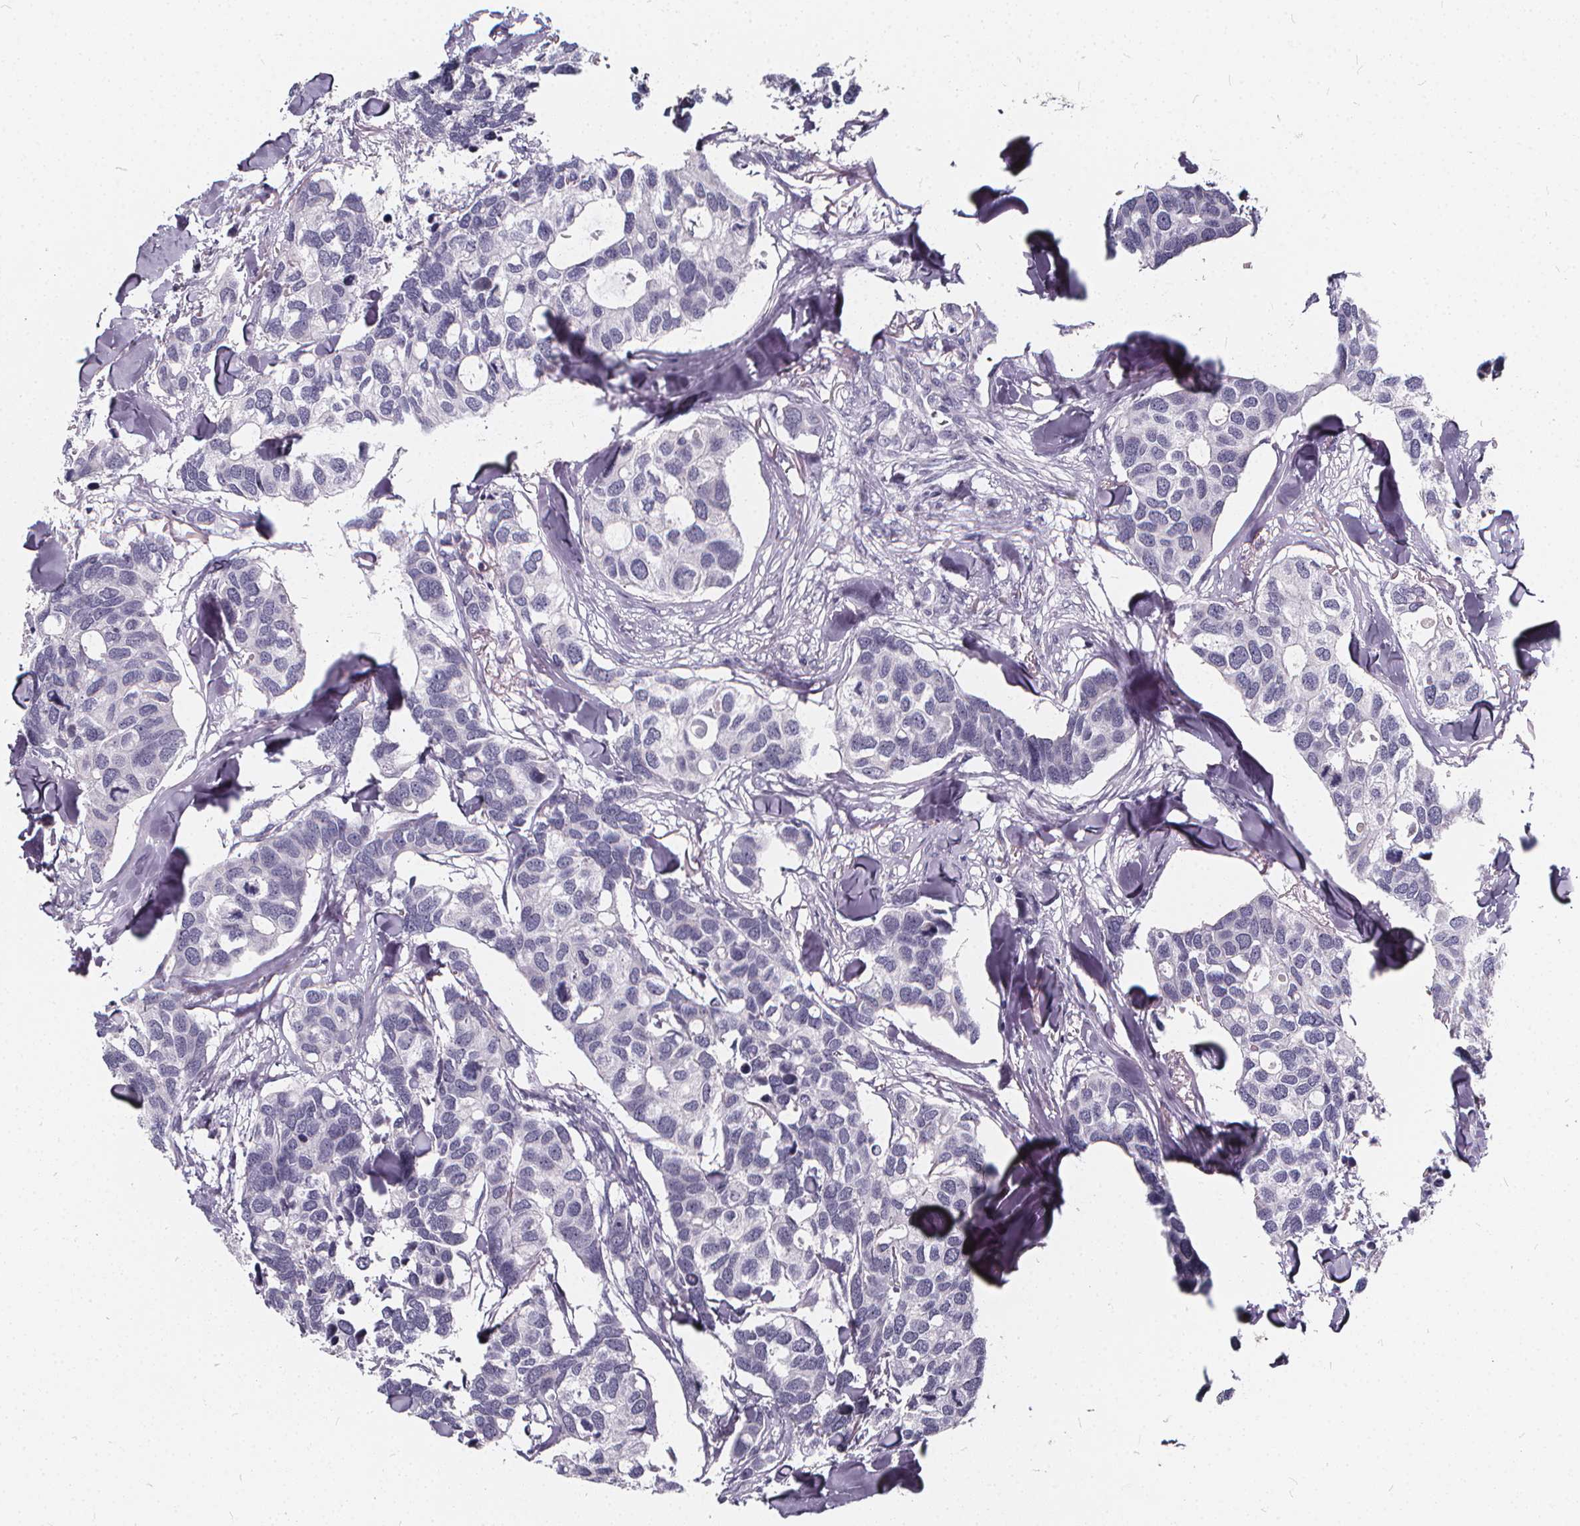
{"staining": {"intensity": "negative", "quantity": "none", "location": "none"}, "tissue": "breast cancer", "cell_type": "Tumor cells", "image_type": "cancer", "snomed": [{"axis": "morphology", "description": "Duct carcinoma"}, {"axis": "topography", "description": "Breast"}], "caption": "Protein analysis of breast cancer displays no significant staining in tumor cells.", "gene": "SPEF2", "patient": {"sex": "female", "age": 83}}